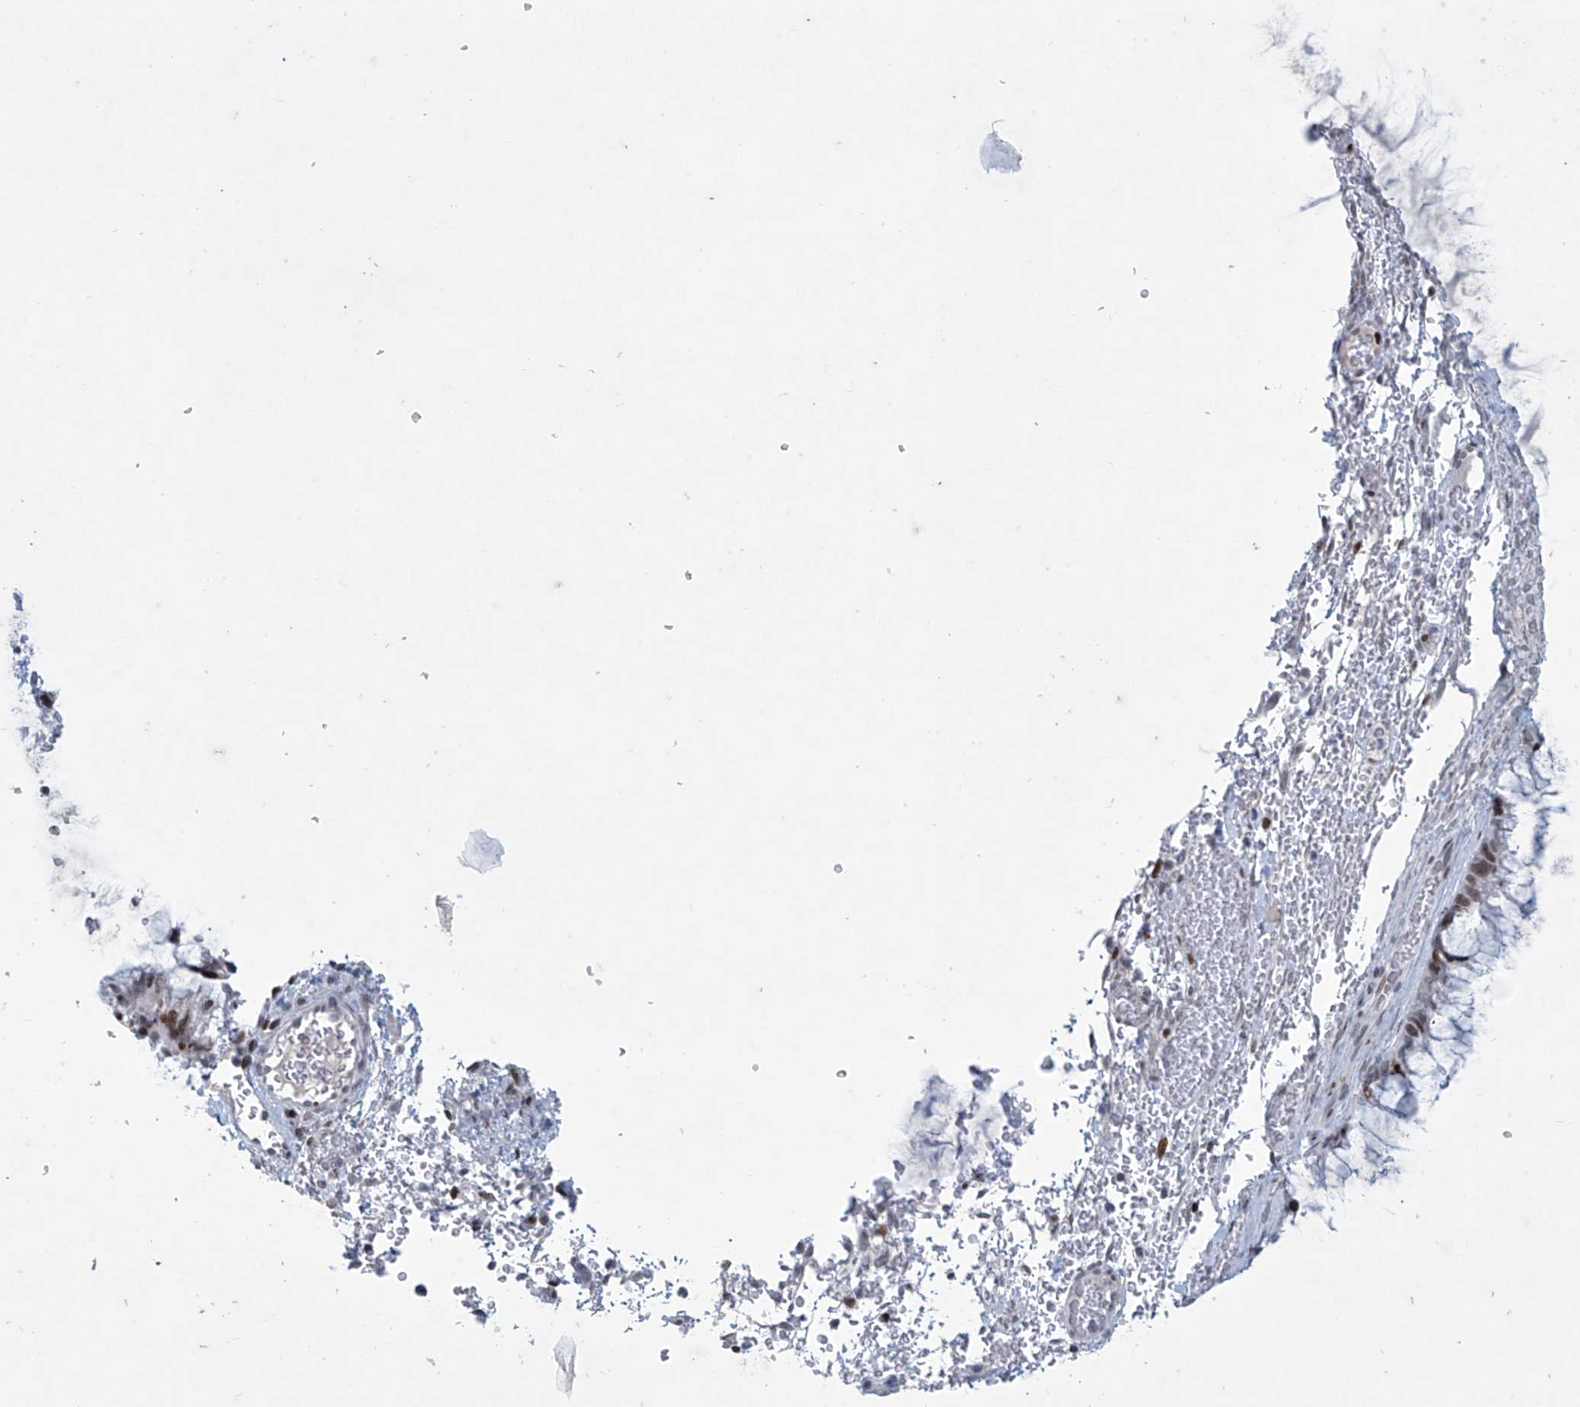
{"staining": {"intensity": "weak", "quantity": ">75%", "location": "nuclear"}, "tissue": "ovarian cancer", "cell_type": "Tumor cells", "image_type": "cancer", "snomed": [{"axis": "morphology", "description": "Cystadenocarcinoma, mucinous, NOS"}, {"axis": "topography", "description": "Ovary"}], "caption": "Immunohistochemistry (IHC) (DAB) staining of ovarian cancer displays weak nuclear protein expression in approximately >75% of tumor cells. Using DAB (brown) and hematoxylin (blue) stains, captured at high magnification using brightfield microscopy.", "gene": "RFX7", "patient": {"sex": "female", "age": 37}}